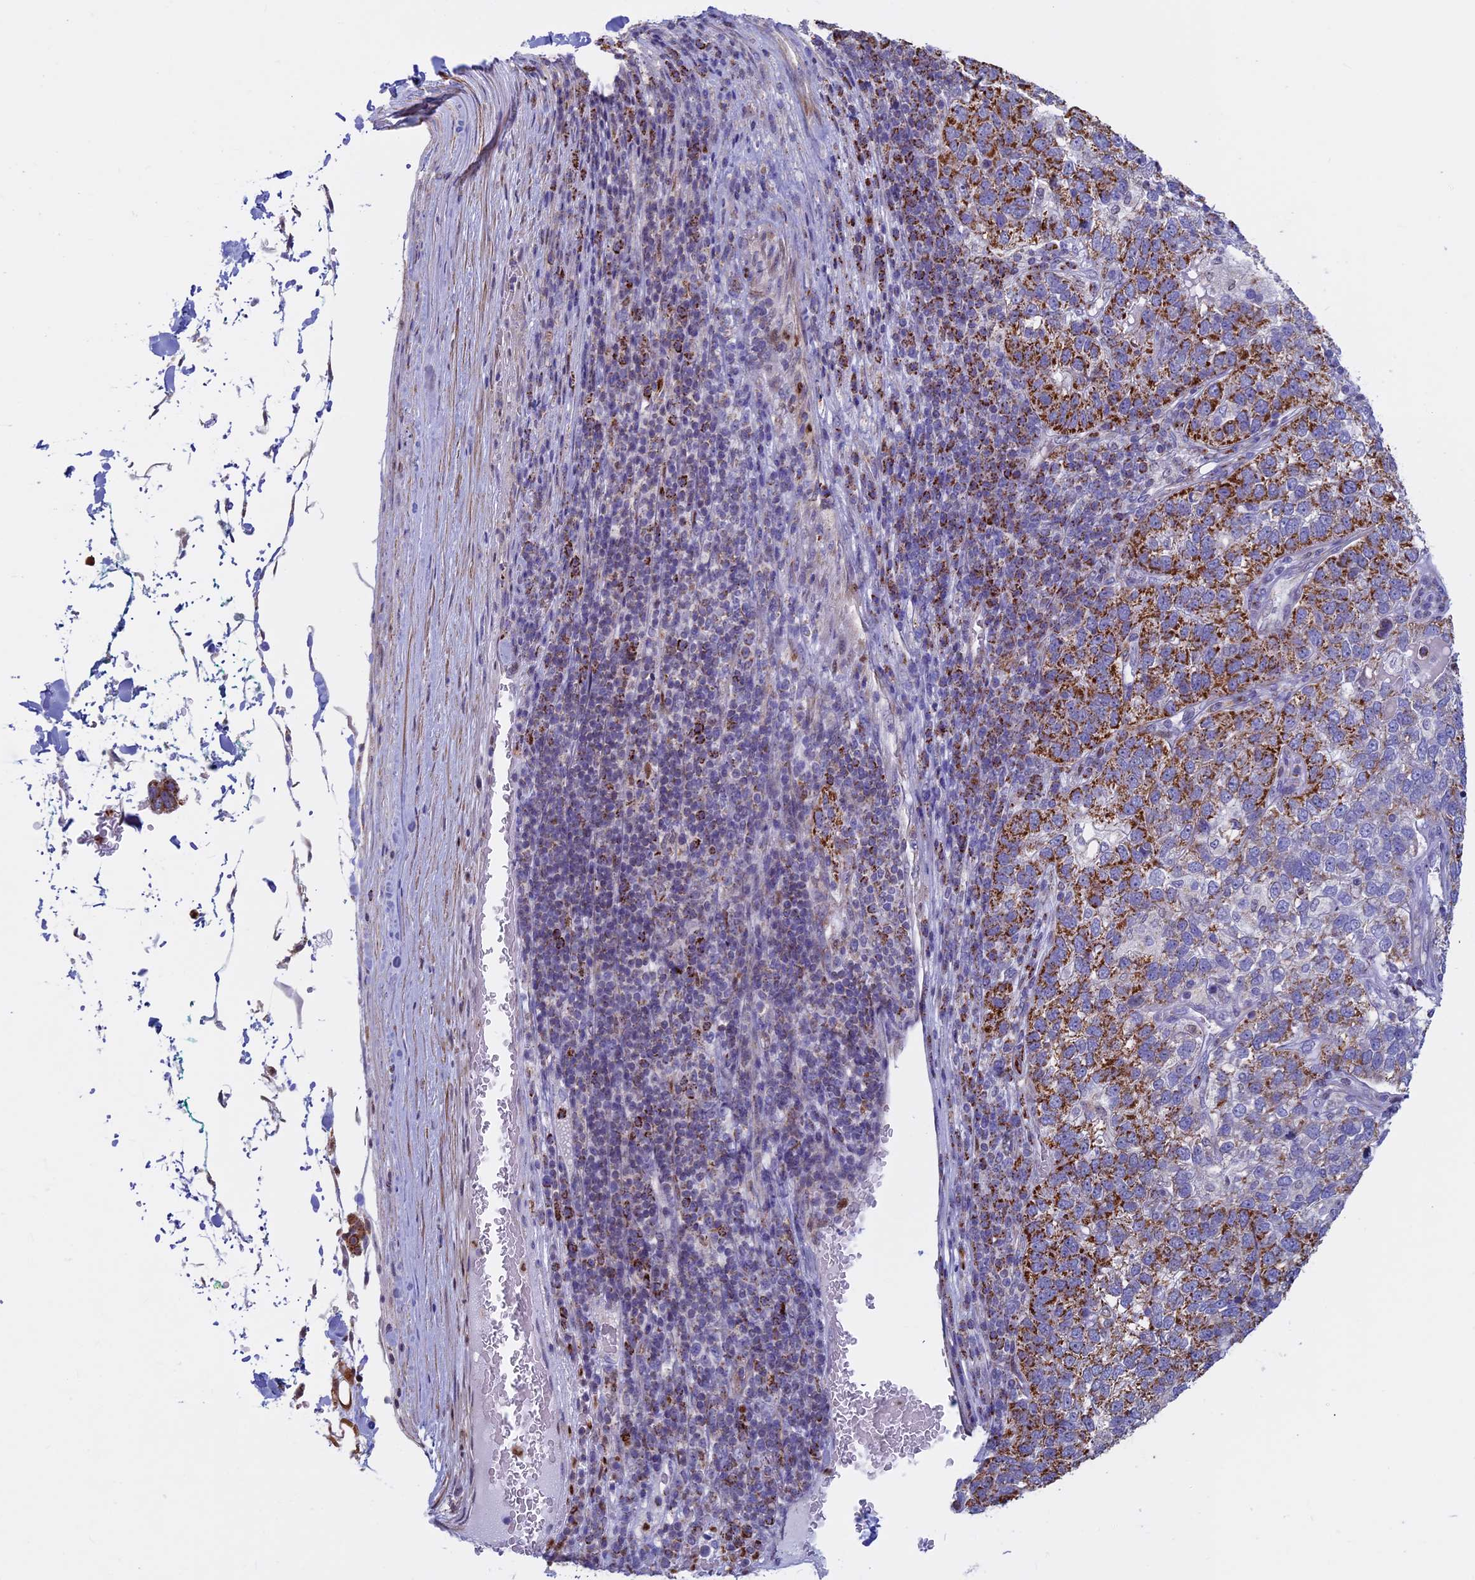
{"staining": {"intensity": "moderate", "quantity": "25%-75%", "location": "cytoplasmic/membranous"}, "tissue": "pancreatic cancer", "cell_type": "Tumor cells", "image_type": "cancer", "snomed": [{"axis": "morphology", "description": "Adenocarcinoma, NOS"}, {"axis": "topography", "description": "Pancreas"}], "caption": "Human pancreatic cancer (adenocarcinoma) stained with a brown dye reveals moderate cytoplasmic/membranous positive staining in about 25%-75% of tumor cells.", "gene": "ACSS1", "patient": {"sex": "female", "age": 61}}